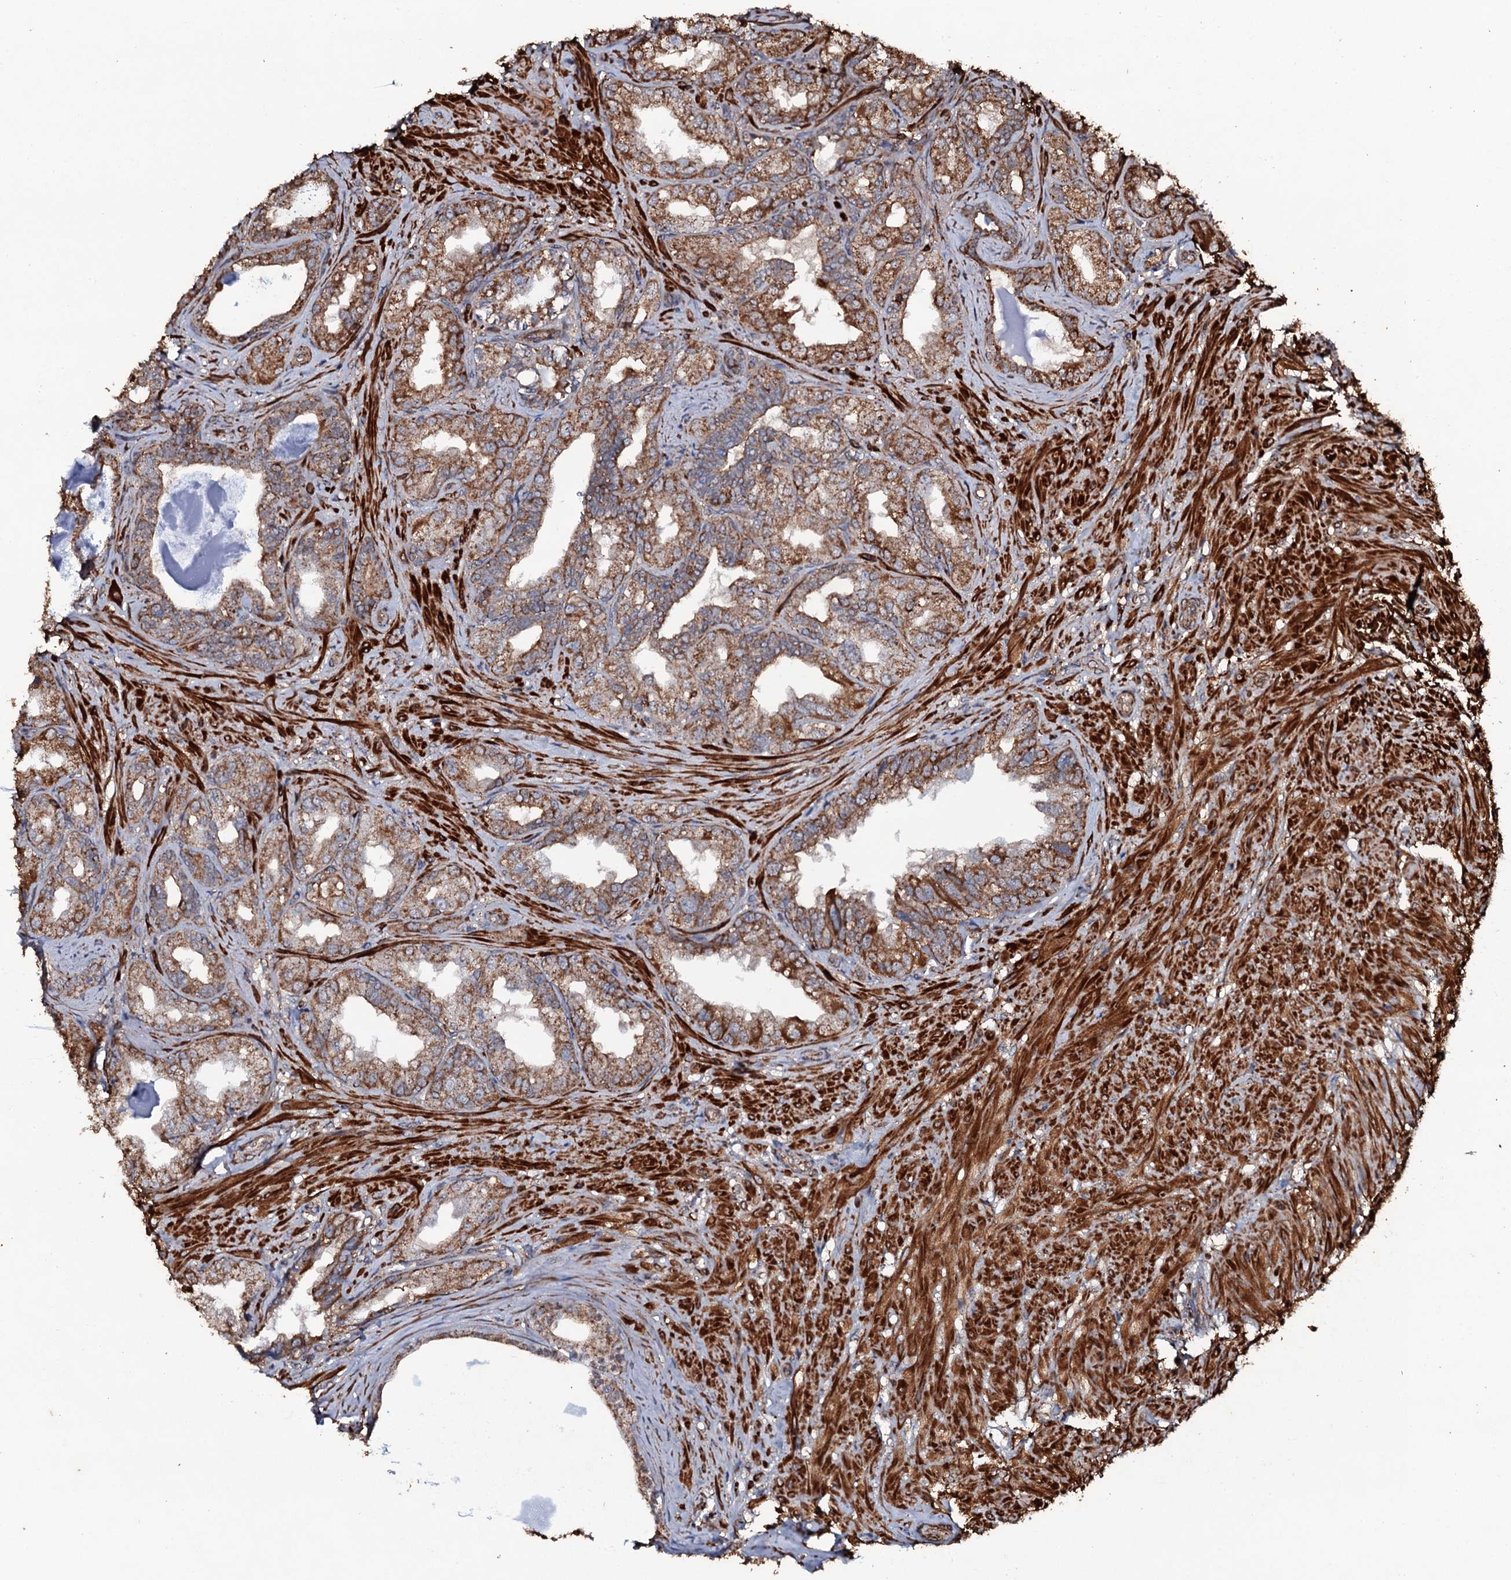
{"staining": {"intensity": "moderate", "quantity": ">75%", "location": "cytoplasmic/membranous"}, "tissue": "seminal vesicle", "cell_type": "Glandular cells", "image_type": "normal", "snomed": [{"axis": "morphology", "description": "Normal tissue, NOS"}, {"axis": "topography", "description": "Seminal veicle"}, {"axis": "topography", "description": "Peripheral nerve tissue"}], "caption": "Immunohistochemistry of unremarkable human seminal vesicle reveals medium levels of moderate cytoplasmic/membranous positivity in about >75% of glandular cells. Ihc stains the protein of interest in brown and the nuclei are stained blue.", "gene": "VWA8", "patient": {"sex": "male", "age": 63}}